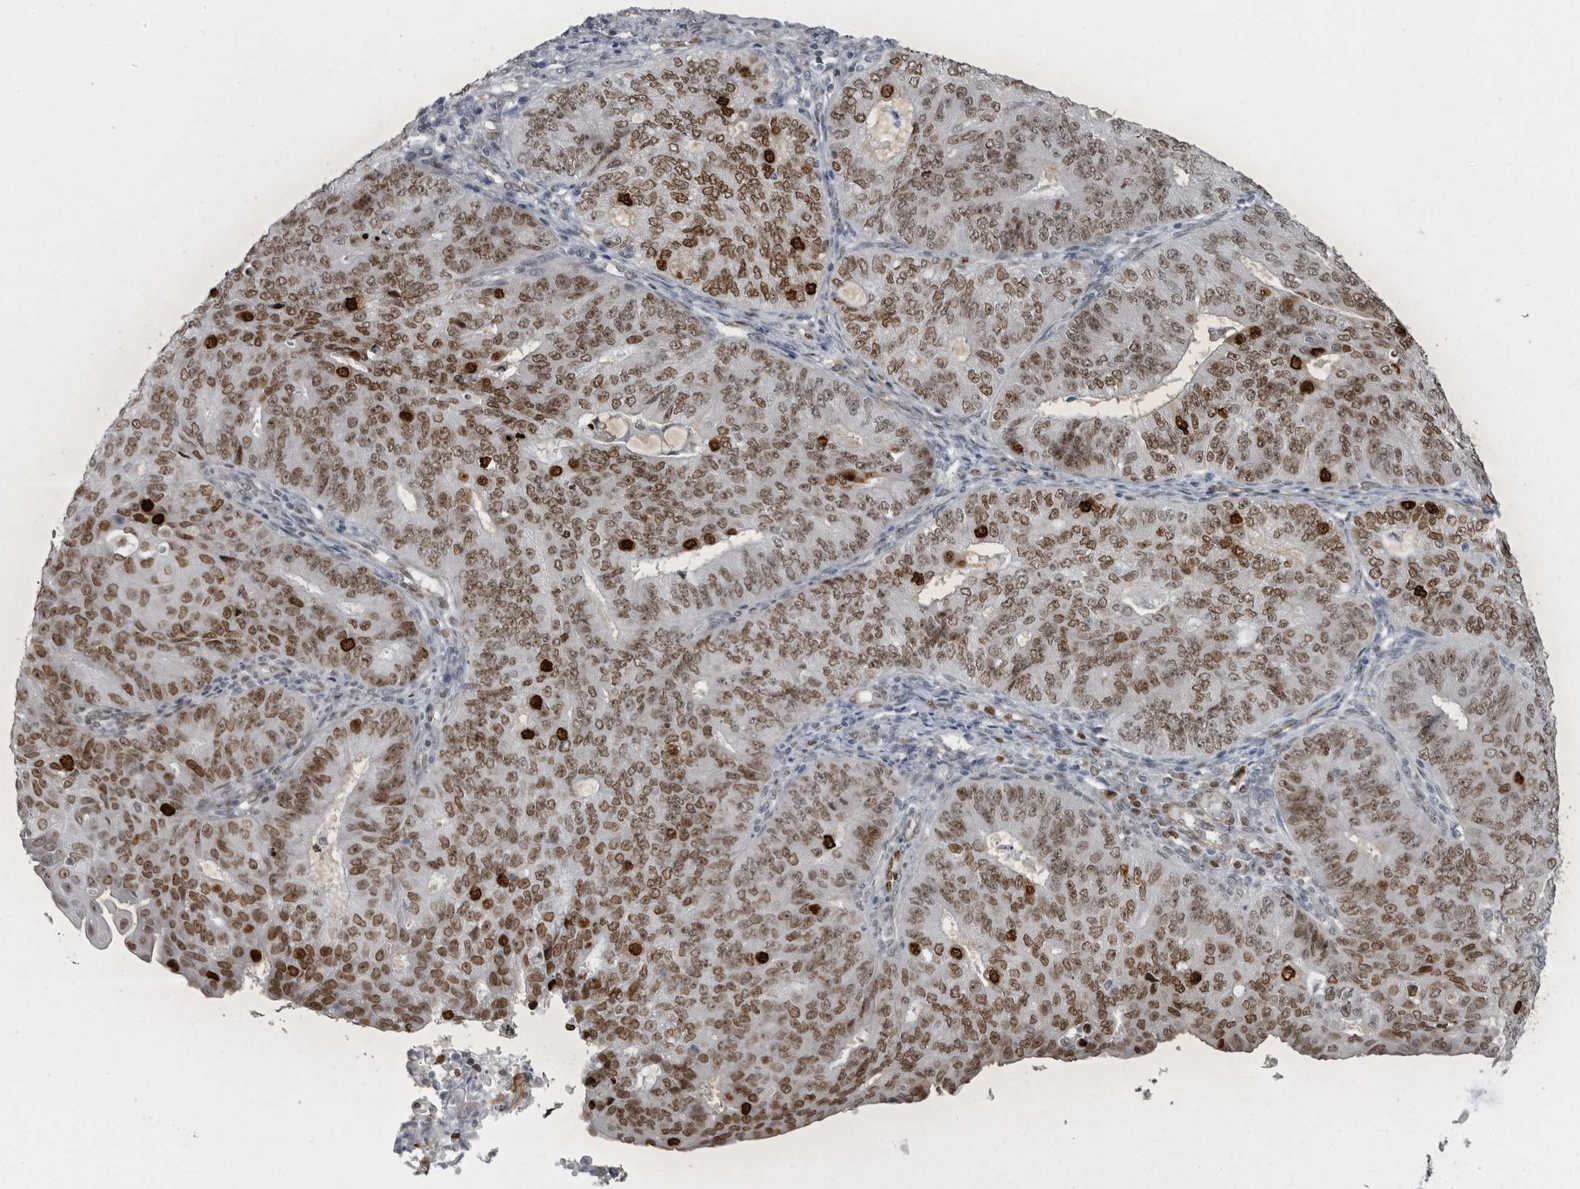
{"staining": {"intensity": "strong", "quantity": "25%-75%", "location": "nuclear"}, "tissue": "endometrial cancer", "cell_type": "Tumor cells", "image_type": "cancer", "snomed": [{"axis": "morphology", "description": "Adenocarcinoma, NOS"}, {"axis": "topography", "description": "Endometrium"}], "caption": "Brown immunohistochemical staining in endometrial adenocarcinoma displays strong nuclear staining in approximately 25%-75% of tumor cells.", "gene": "HMGN3", "patient": {"sex": "female", "age": 32}}